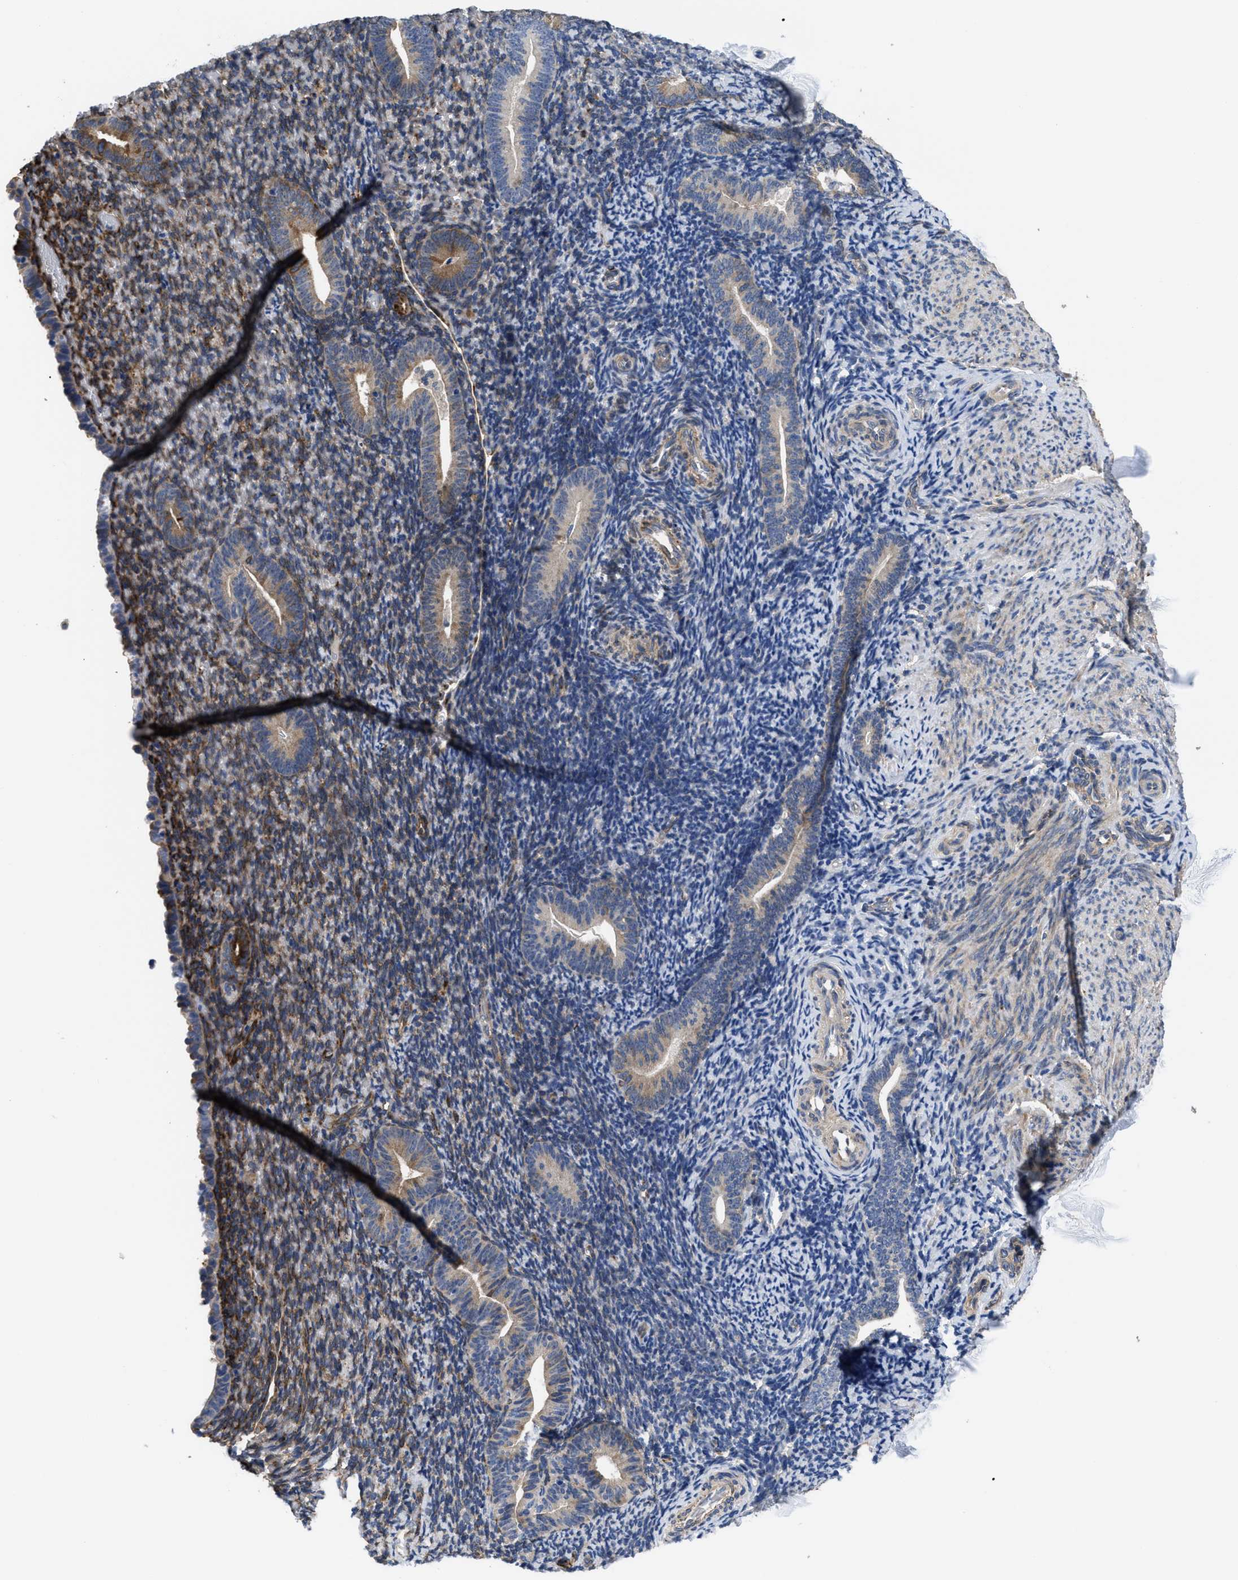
{"staining": {"intensity": "moderate", "quantity": "25%-75%", "location": "cytoplasmic/membranous"}, "tissue": "endometrium", "cell_type": "Cells in endometrial stroma", "image_type": "normal", "snomed": [{"axis": "morphology", "description": "Normal tissue, NOS"}, {"axis": "topography", "description": "Endometrium"}], "caption": "DAB immunohistochemical staining of unremarkable endometrium shows moderate cytoplasmic/membranous protein expression in about 25%-75% of cells in endometrial stroma.", "gene": "SQLE", "patient": {"sex": "female", "age": 51}}